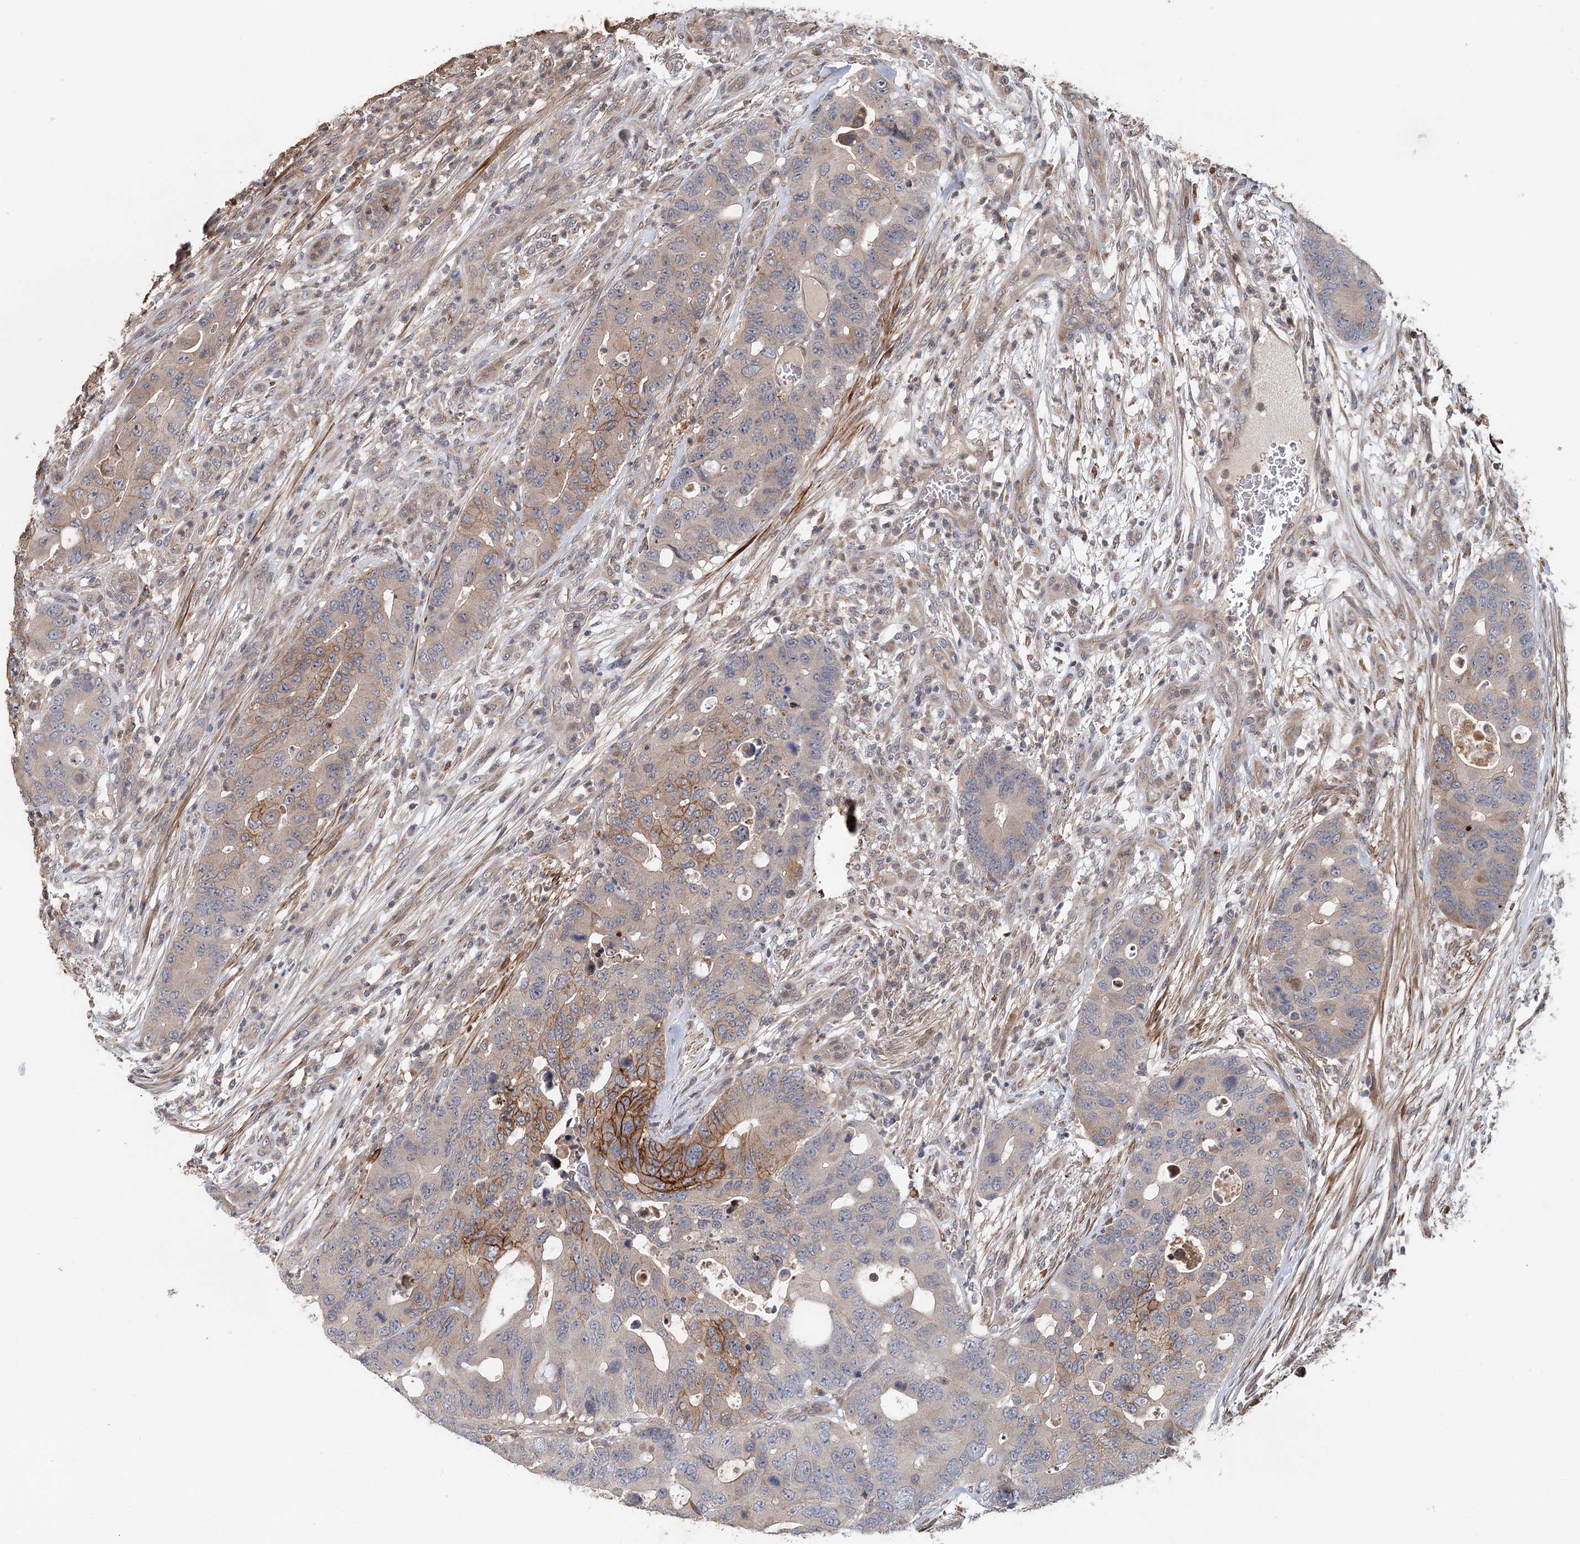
{"staining": {"intensity": "moderate", "quantity": "25%-75%", "location": "cytoplasmic/membranous"}, "tissue": "colorectal cancer", "cell_type": "Tumor cells", "image_type": "cancer", "snomed": [{"axis": "morphology", "description": "Adenocarcinoma, NOS"}, {"axis": "topography", "description": "Colon"}], "caption": "Immunohistochemistry photomicrograph of neoplastic tissue: human colorectal adenocarcinoma stained using IHC exhibits medium levels of moderate protein expression localized specifically in the cytoplasmic/membranous of tumor cells, appearing as a cytoplasmic/membranous brown color.", "gene": "RNF111", "patient": {"sex": "male", "age": 71}}